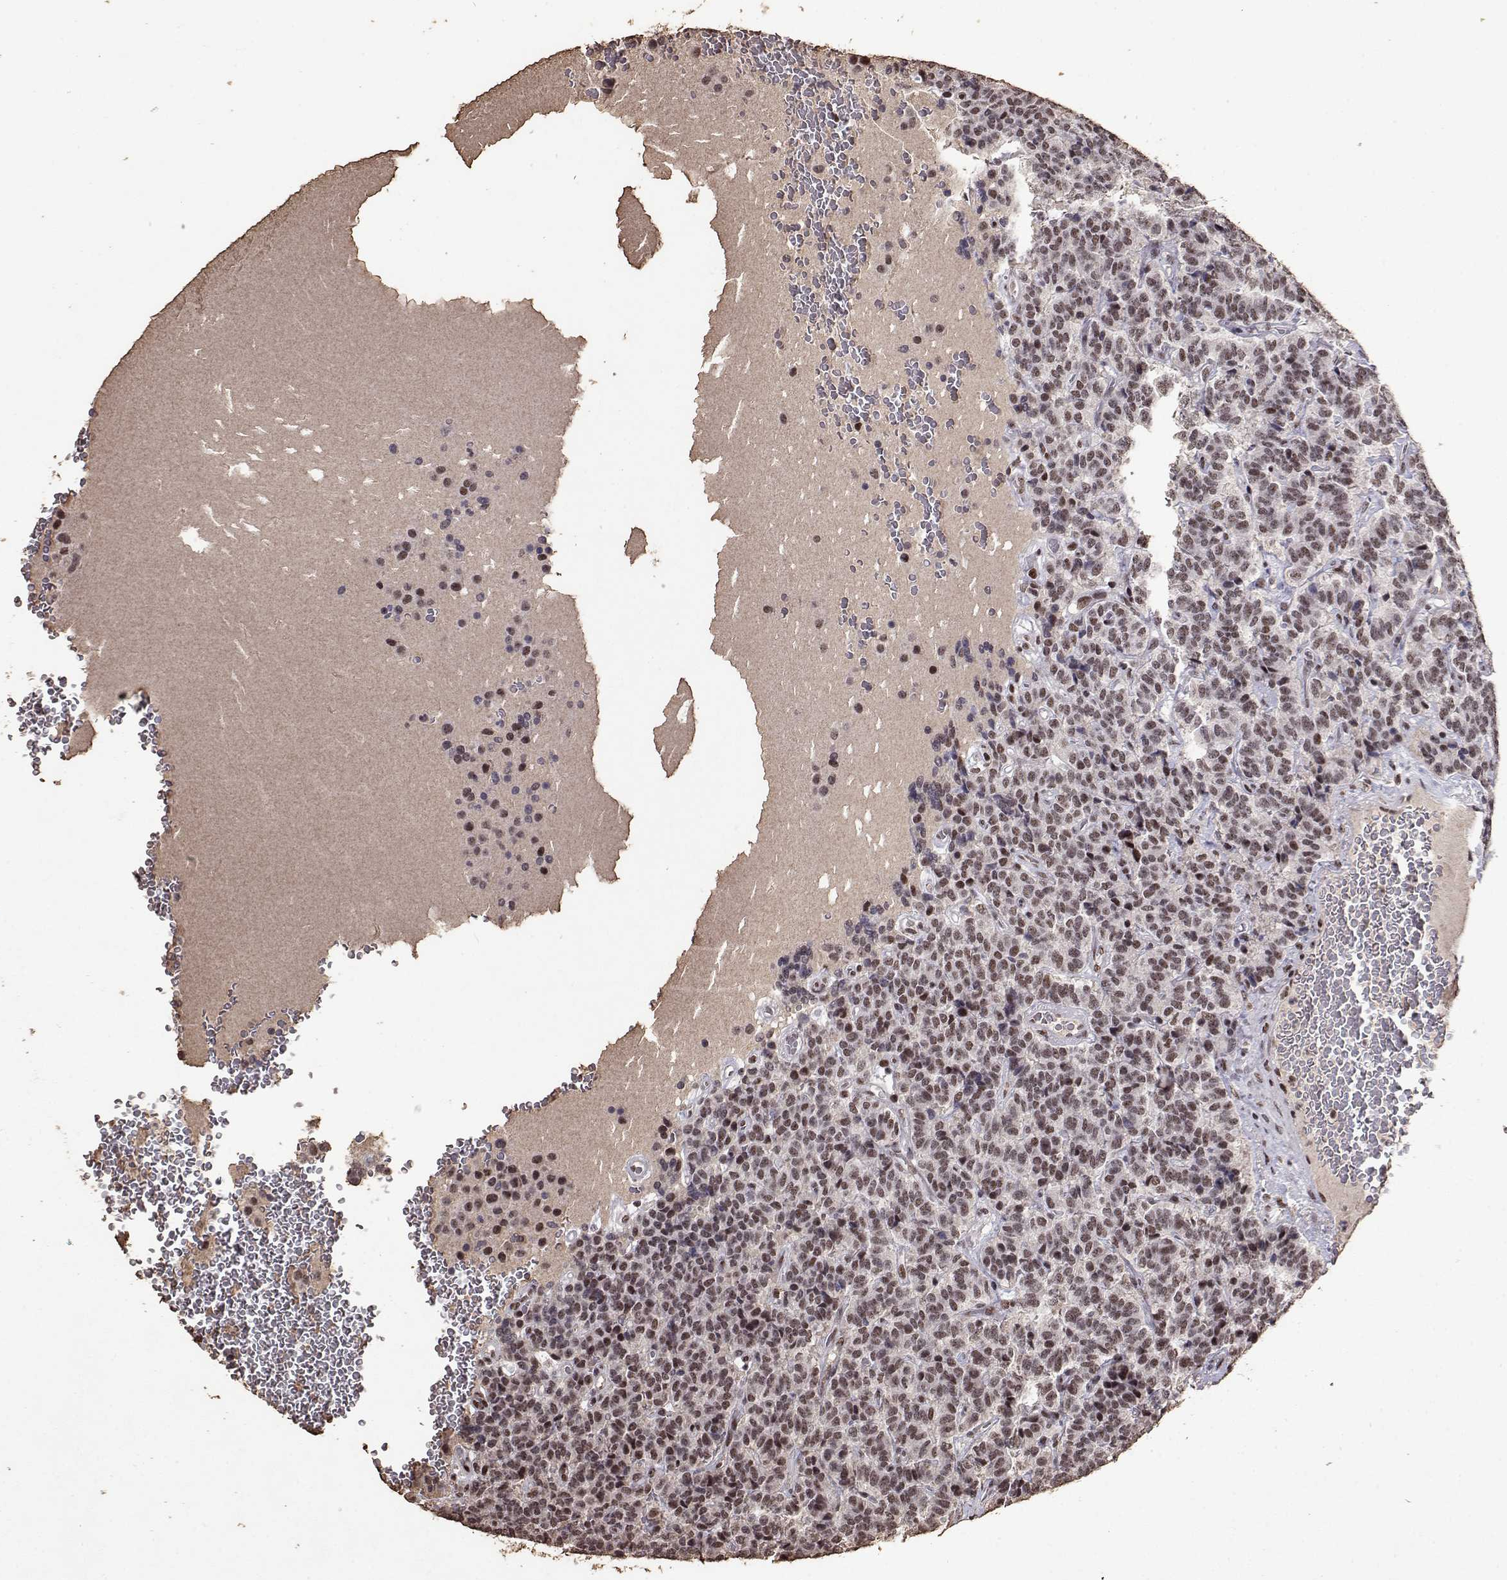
{"staining": {"intensity": "moderate", "quantity": ">75%", "location": "nuclear"}, "tissue": "carcinoid", "cell_type": "Tumor cells", "image_type": "cancer", "snomed": [{"axis": "morphology", "description": "Carcinoid, malignant, NOS"}, {"axis": "topography", "description": "Pancreas"}], "caption": "Carcinoid (malignant) stained with immunohistochemistry (IHC) shows moderate nuclear positivity in about >75% of tumor cells. (DAB (3,3'-diaminobenzidine) = brown stain, brightfield microscopy at high magnification).", "gene": "TOE1", "patient": {"sex": "male", "age": 36}}